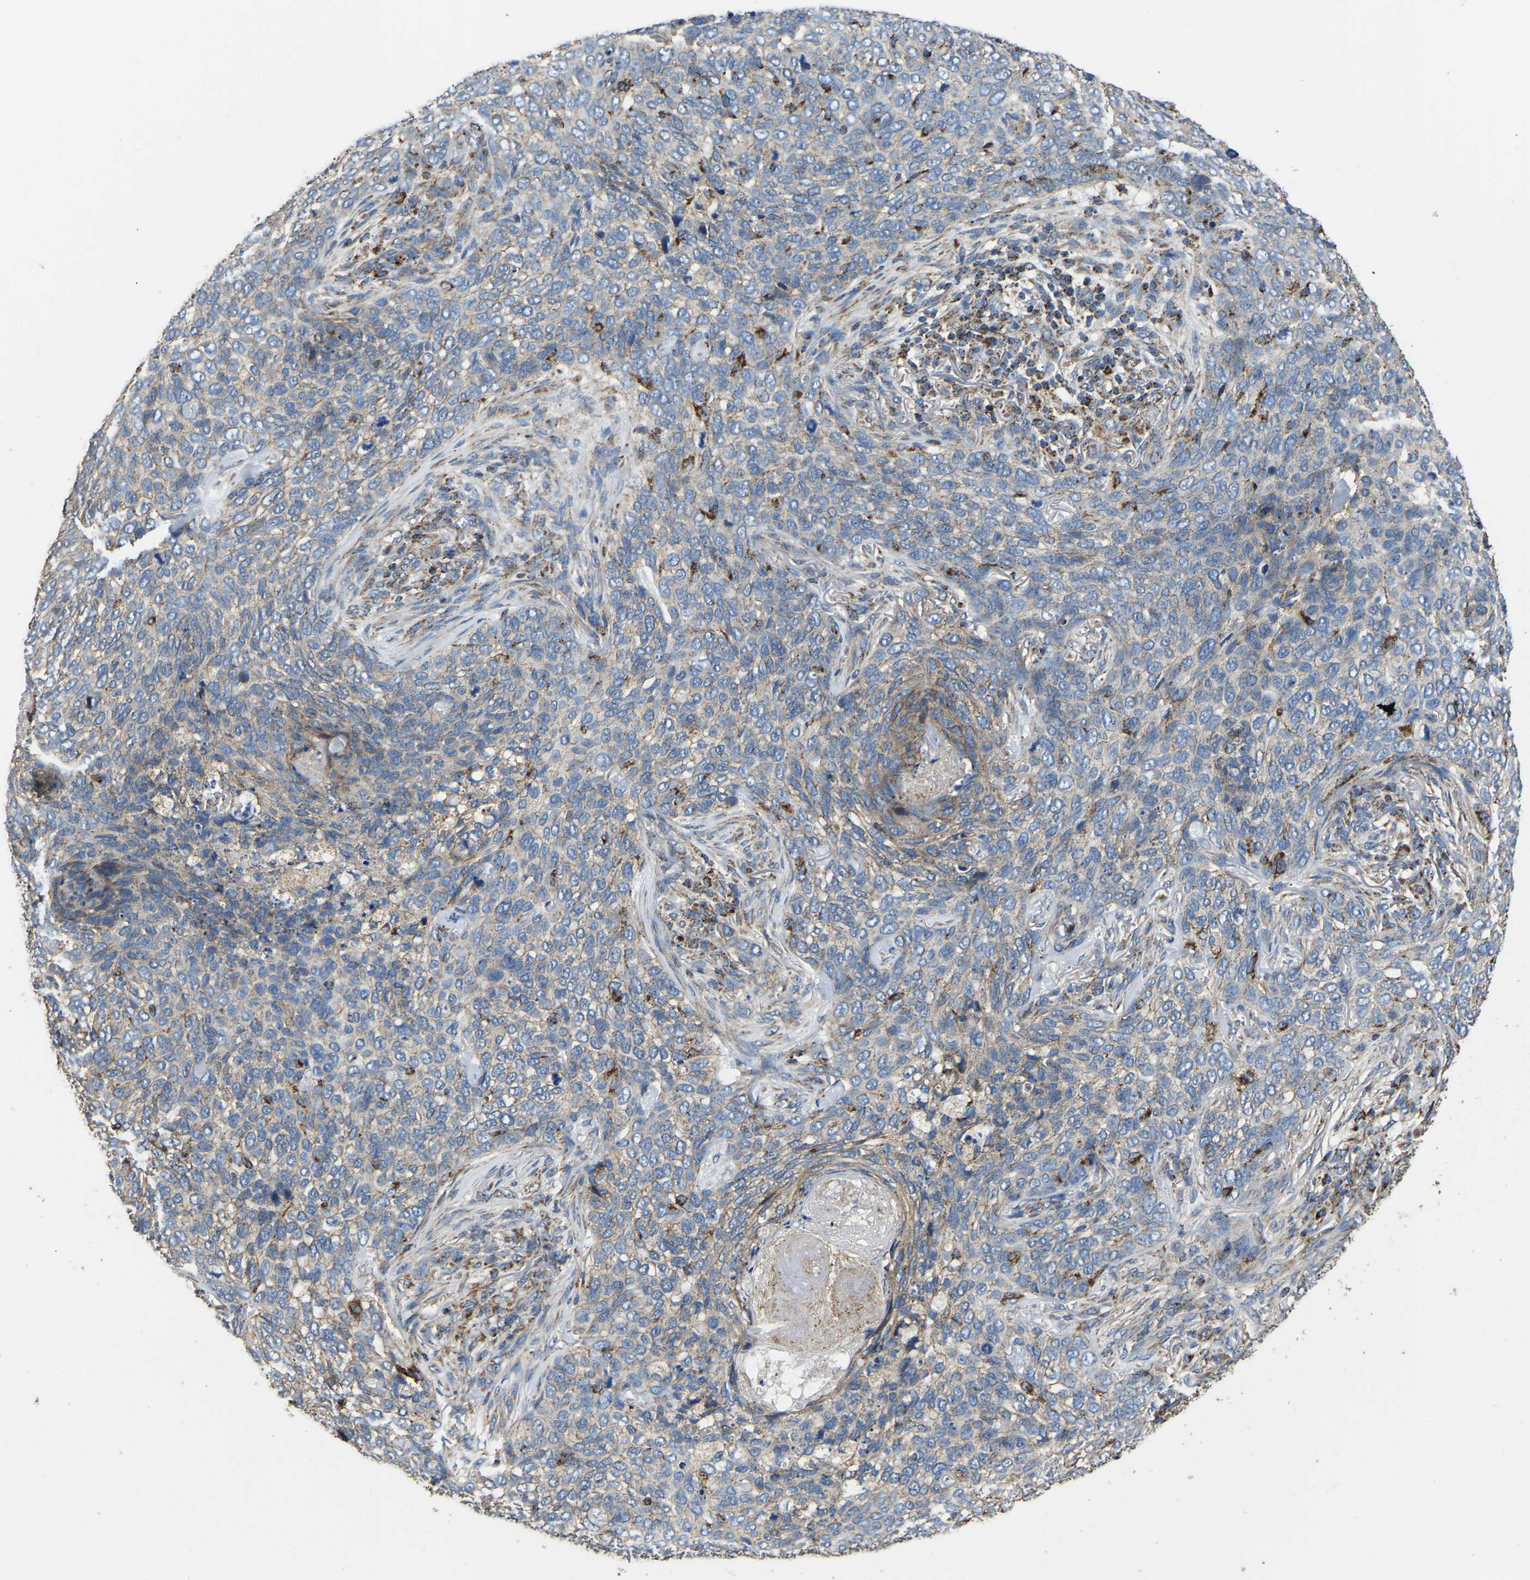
{"staining": {"intensity": "weak", "quantity": "25%-75%", "location": "cytoplasmic/membranous"}, "tissue": "skin cancer", "cell_type": "Tumor cells", "image_type": "cancer", "snomed": [{"axis": "morphology", "description": "Basal cell carcinoma"}, {"axis": "topography", "description": "Skin"}], "caption": "This image displays IHC staining of skin cancer (basal cell carcinoma), with low weak cytoplasmic/membranous positivity in approximately 25%-75% of tumor cells.", "gene": "ETFA", "patient": {"sex": "female", "age": 64}}